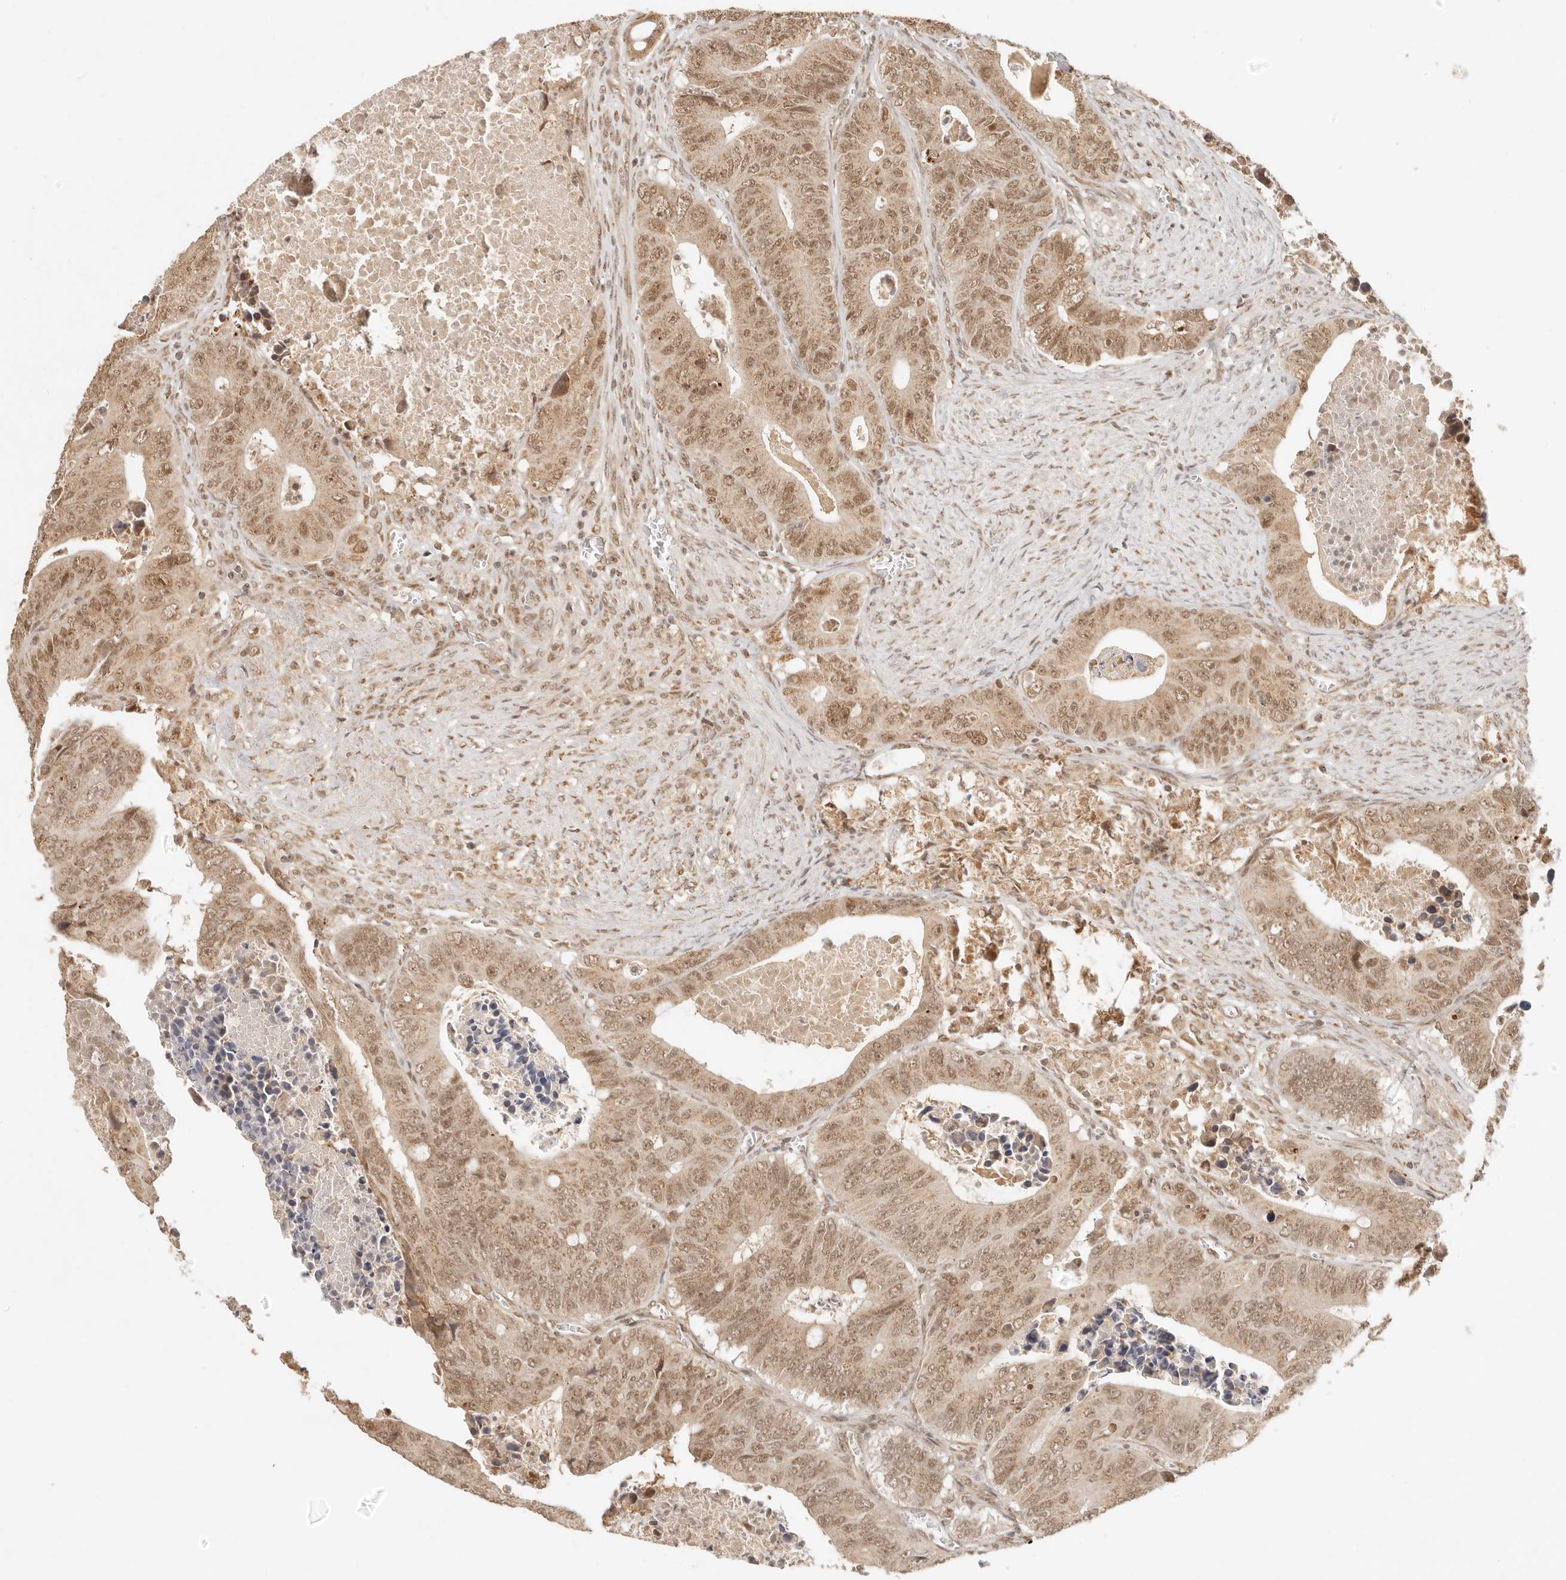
{"staining": {"intensity": "moderate", "quantity": ">75%", "location": "cytoplasmic/membranous,nuclear"}, "tissue": "colorectal cancer", "cell_type": "Tumor cells", "image_type": "cancer", "snomed": [{"axis": "morphology", "description": "Adenocarcinoma, NOS"}, {"axis": "topography", "description": "Colon"}], "caption": "DAB immunohistochemical staining of human colorectal cancer exhibits moderate cytoplasmic/membranous and nuclear protein positivity in about >75% of tumor cells.", "gene": "INTS11", "patient": {"sex": "male", "age": 87}}